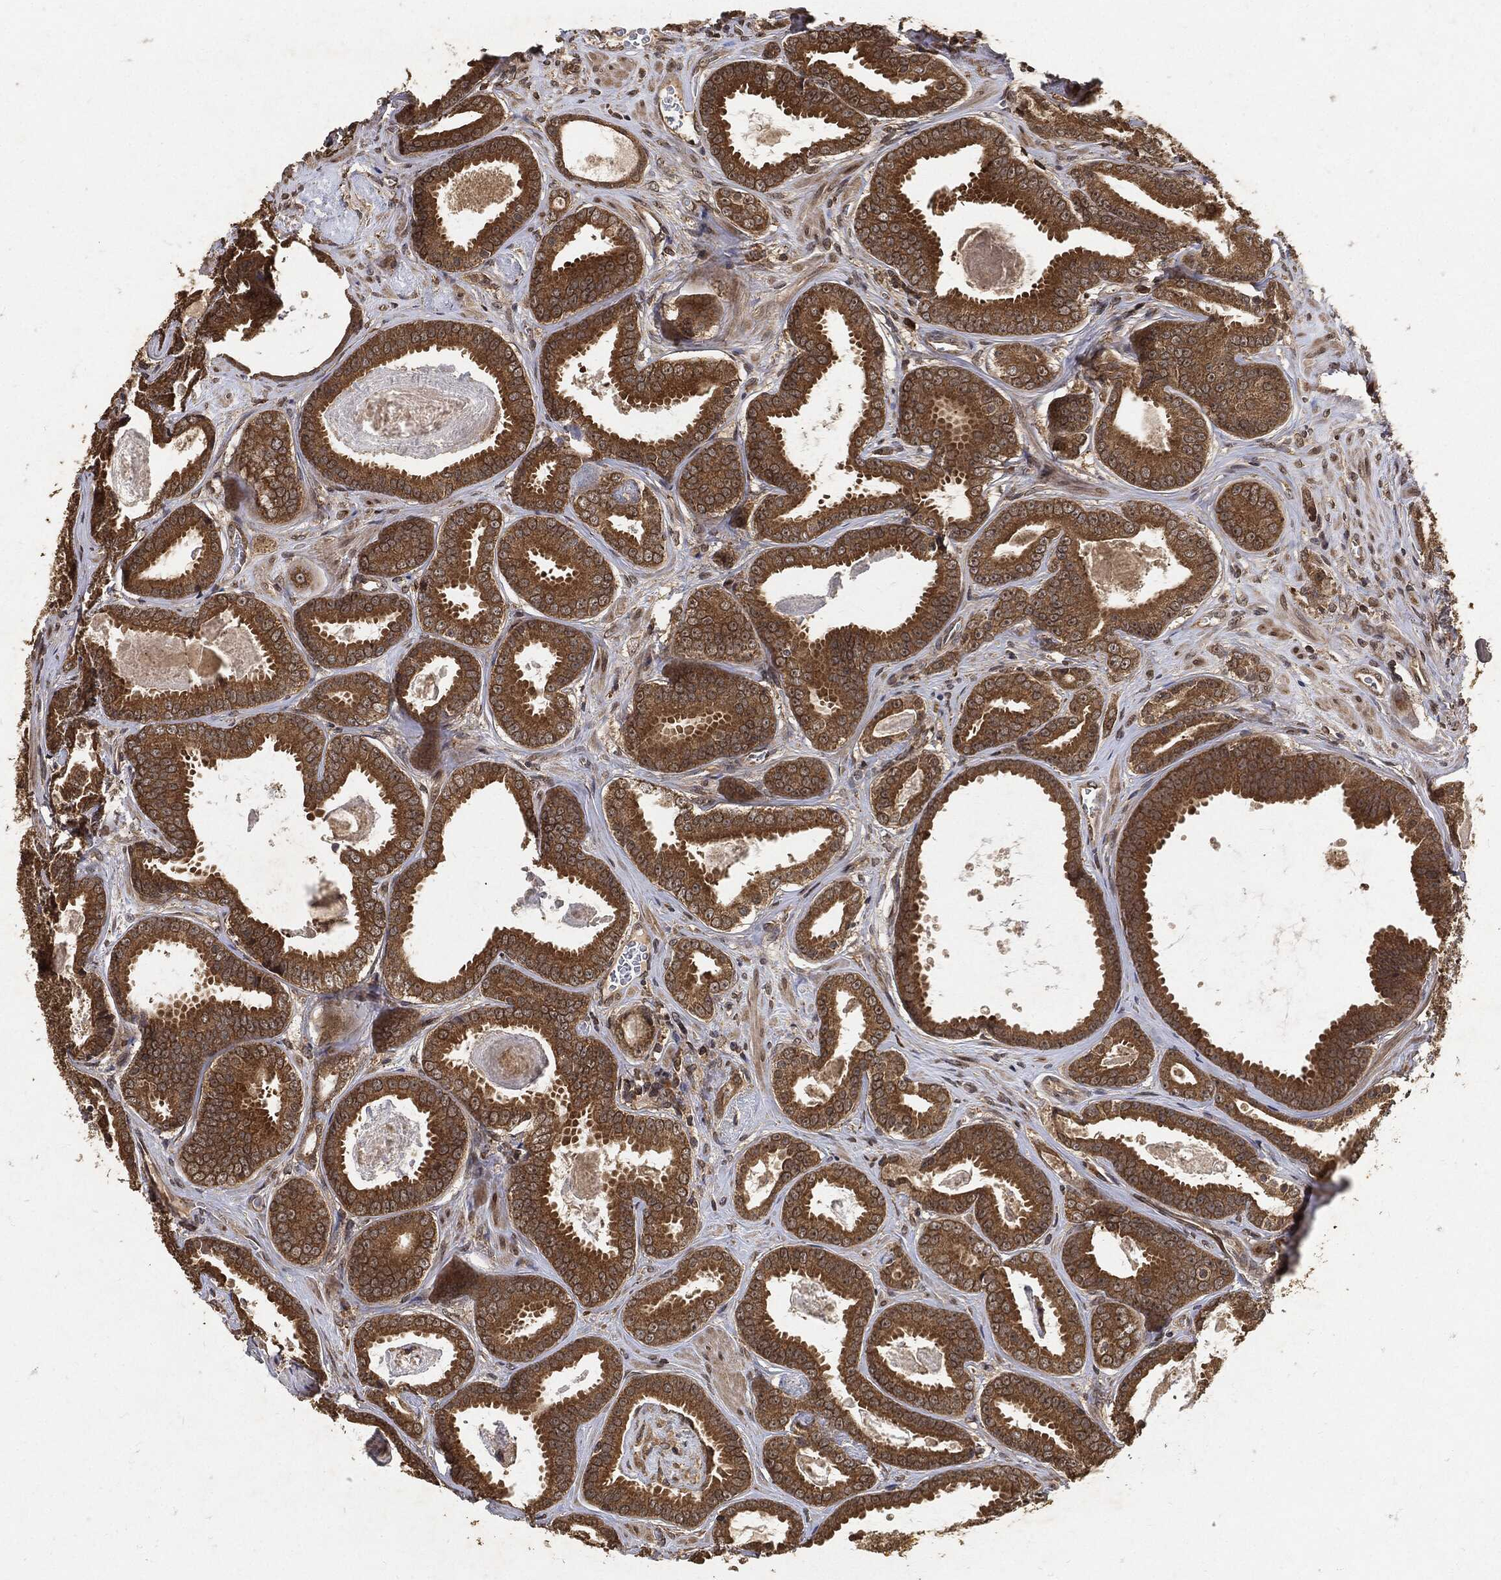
{"staining": {"intensity": "strong", "quantity": ">75%", "location": "cytoplasmic/membranous"}, "tissue": "prostate cancer", "cell_type": "Tumor cells", "image_type": "cancer", "snomed": [{"axis": "morphology", "description": "Adenocarcinoma, NOS"}, {"axis": "topography", "description": "Prostate"}], "caption": "The image displays staining of prostate cancer, revealing strong cytoplasmic/membranous protein expression (brown color) within tumor cells.", "gene": "ZNF226", "patient": {"sex": "male", "age": 61}}